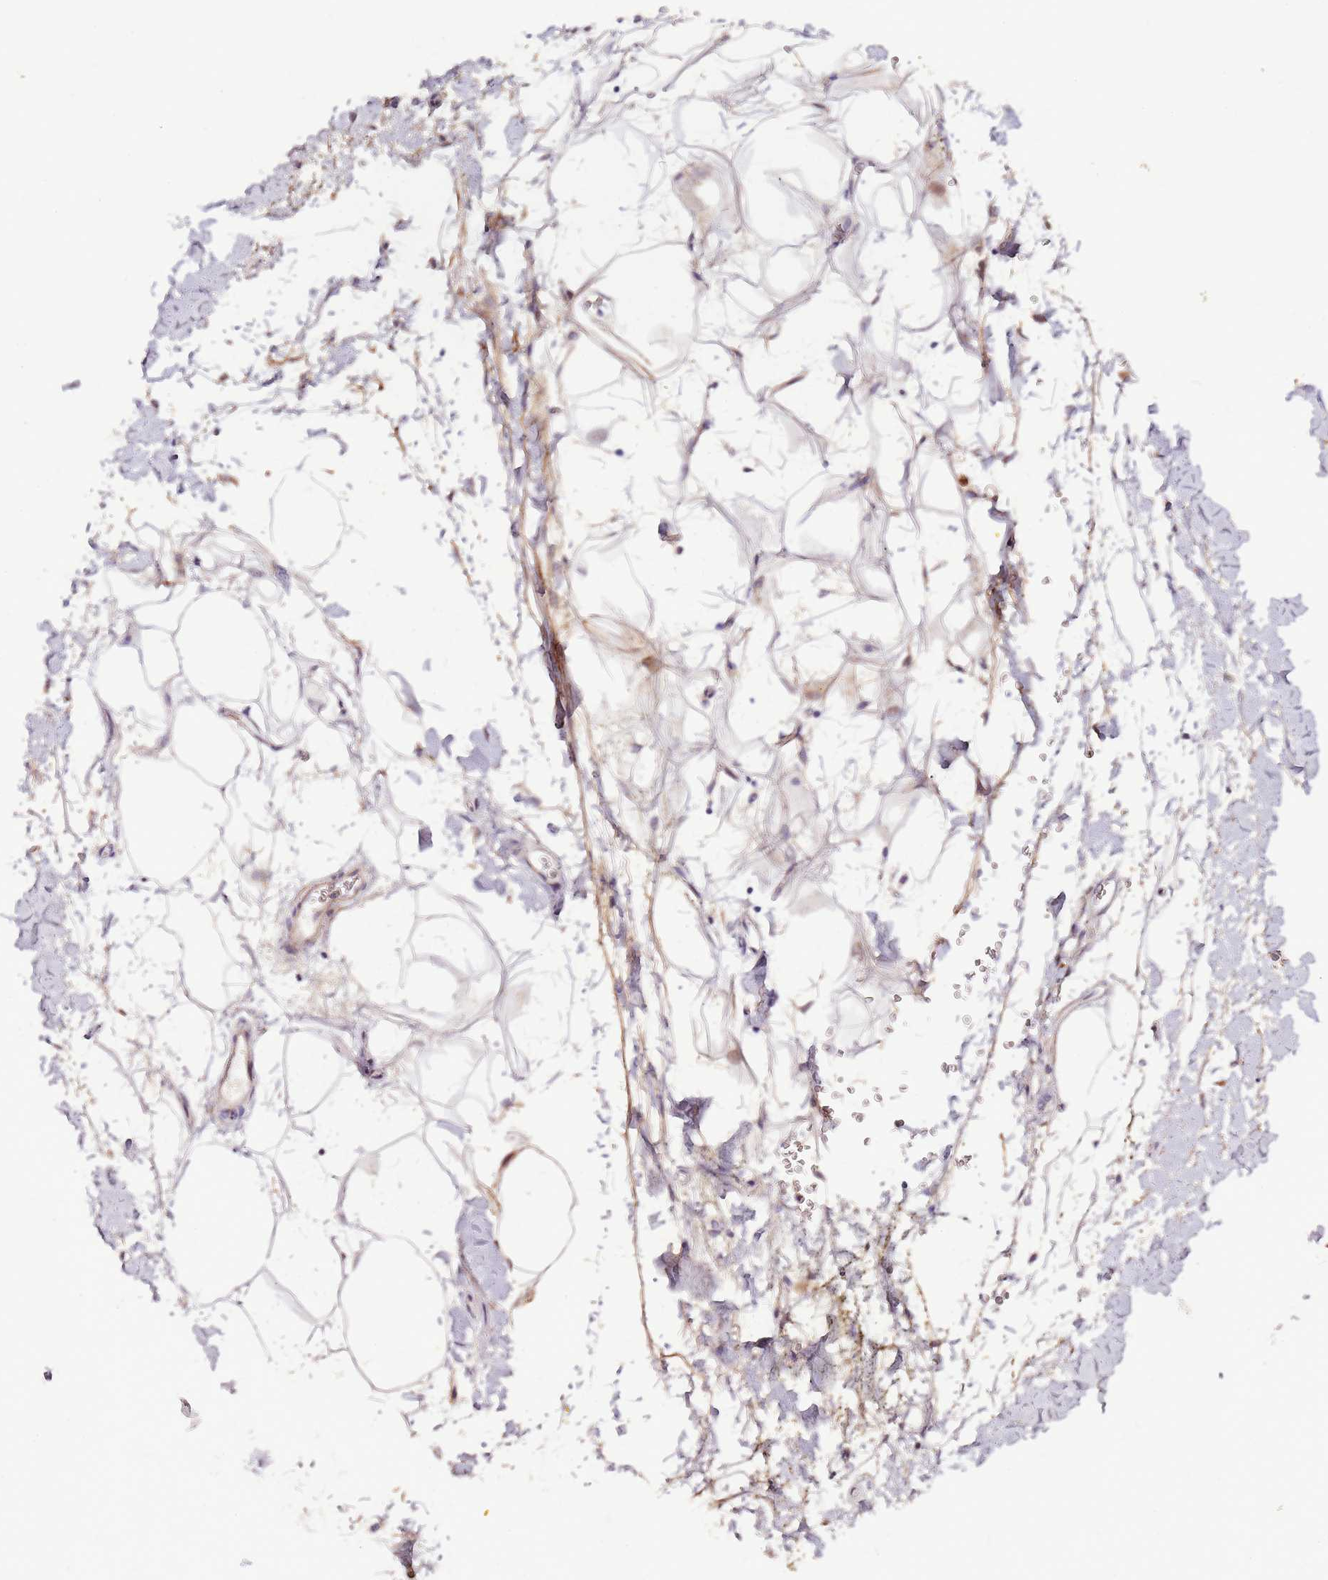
{"staining": {"intensity": "weak", "quantity": "<25%", "location": "cytoplasmic/membranous,nuclear"}, "tissue": "adipose tissue", "cell_type": "Adipocytes", "image_type": "normal", "snomed": [{"axis": "morphology", "description": "Normal tissue, NOS"}, {"axis": "morphology", "description": "Adenocarcinoma, NOS"}, {"axis": "topography", "description": "Pancreas"}, {"axis": "topography", "description": "Peripheral nerve tissue"}], "caption": "DAB immunohistochemical staining of normal adipose tissue demonstrates no significant expression in adipocytes. (Stains: DAB (3,3'-diaminobenzidine) immunohistochemistry (IHC) with hematoxylin counter stain, Microscopy: brightfield microscopy at high magnification).", "gene": "NKX2", "patient": {"sex": "male", "age": 59}}